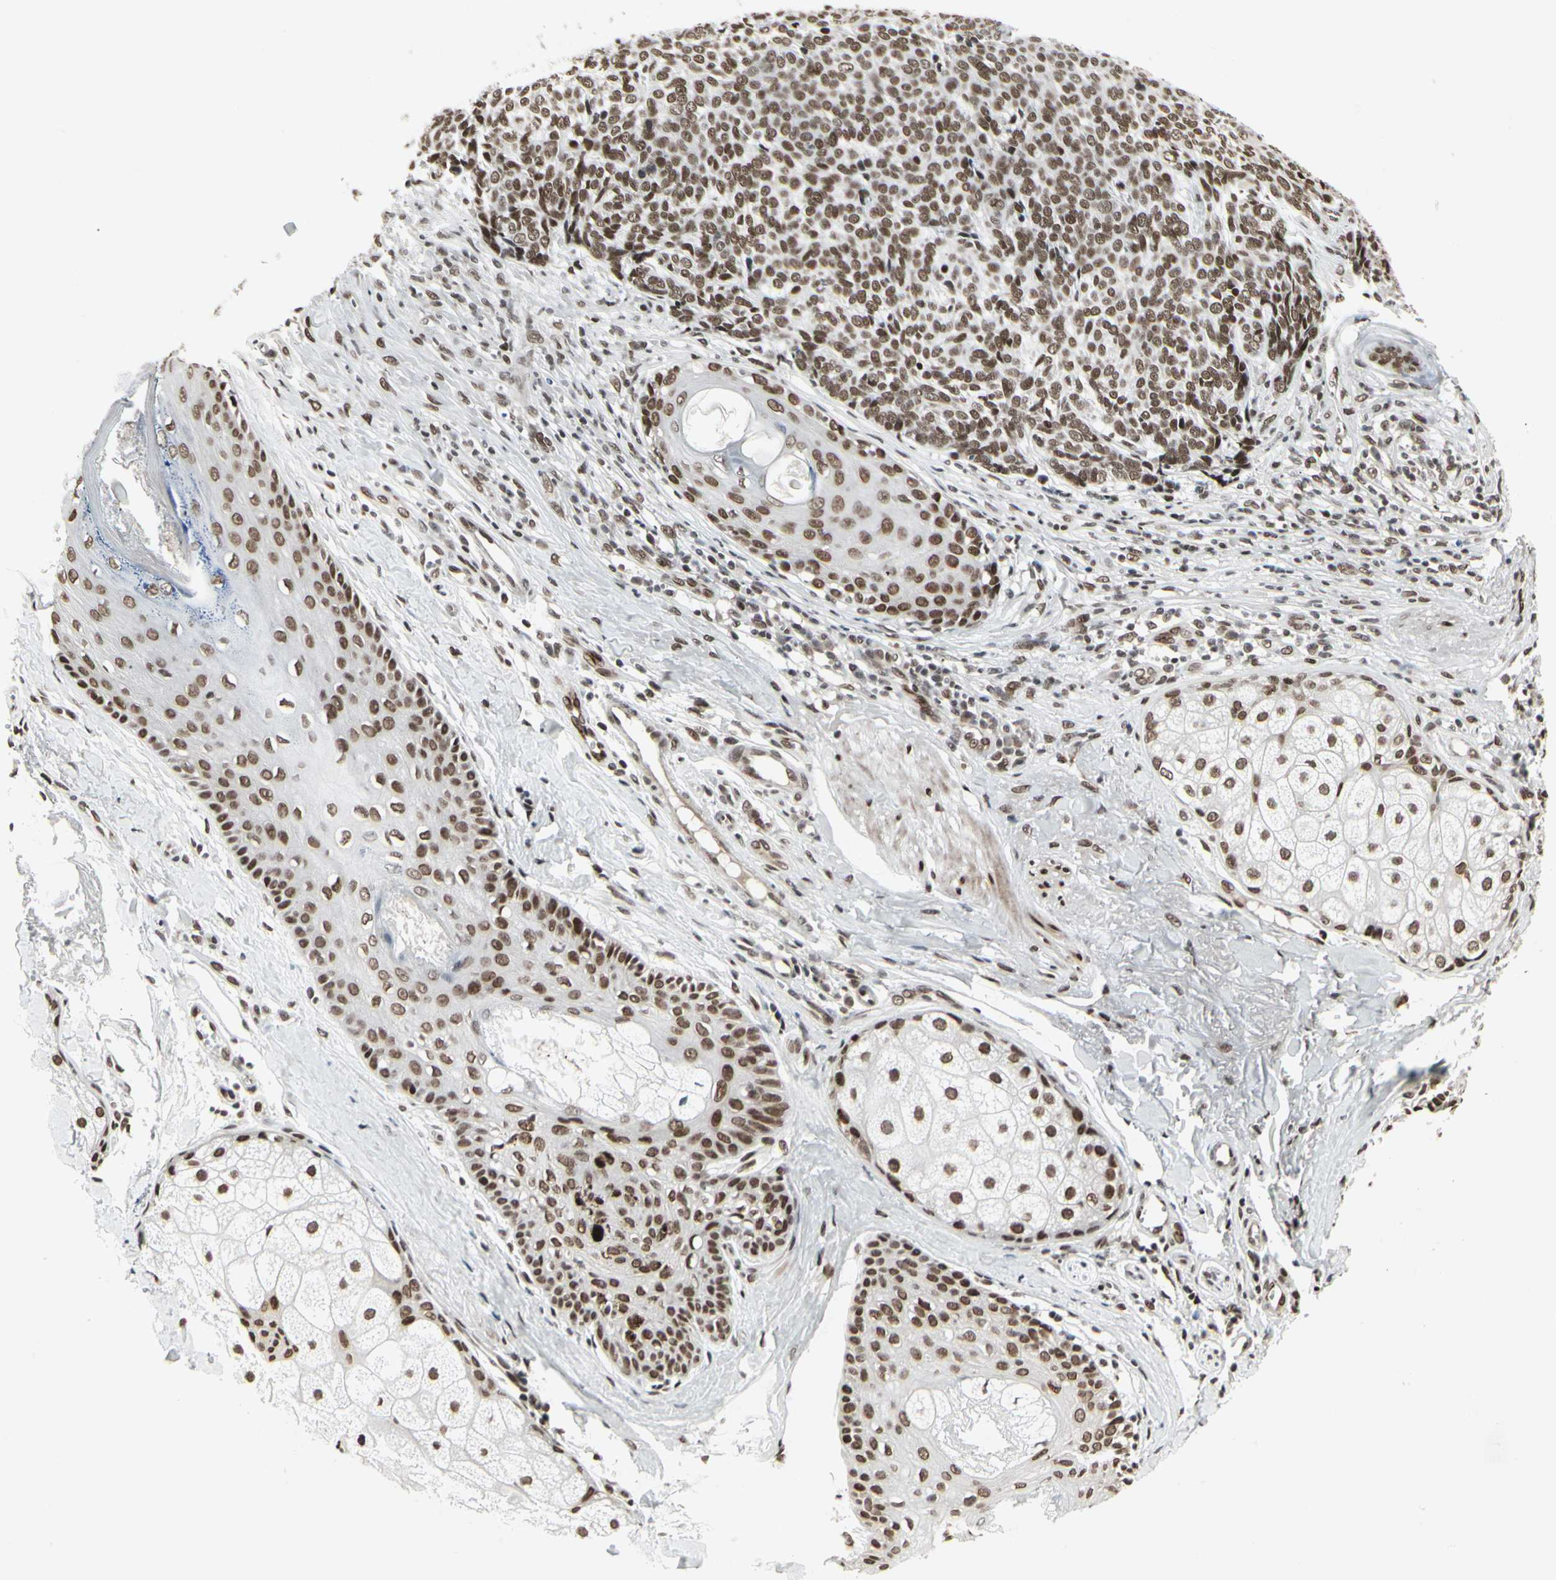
{"staining": {"intensity": "moderate", "quantity": ">75%", "location": "nuclear"}, "tissue": "skin cancer", "cell_type": "Tumor cells", "image_type": "cancer", "snomed": [{"axis": "morphology", "description": "Basal cell carcinoma"}, {"axis": "topography", "description": "Skin"}], "caption": "This histopathology image demonstrates immunohistochemistry staining of human basal cell carcinoma (skin), with medium moderate nuclear expression in about >75% of tumor cells.", "gene": "HMG20A", "patient": {"sex": "male", "age": 84}}